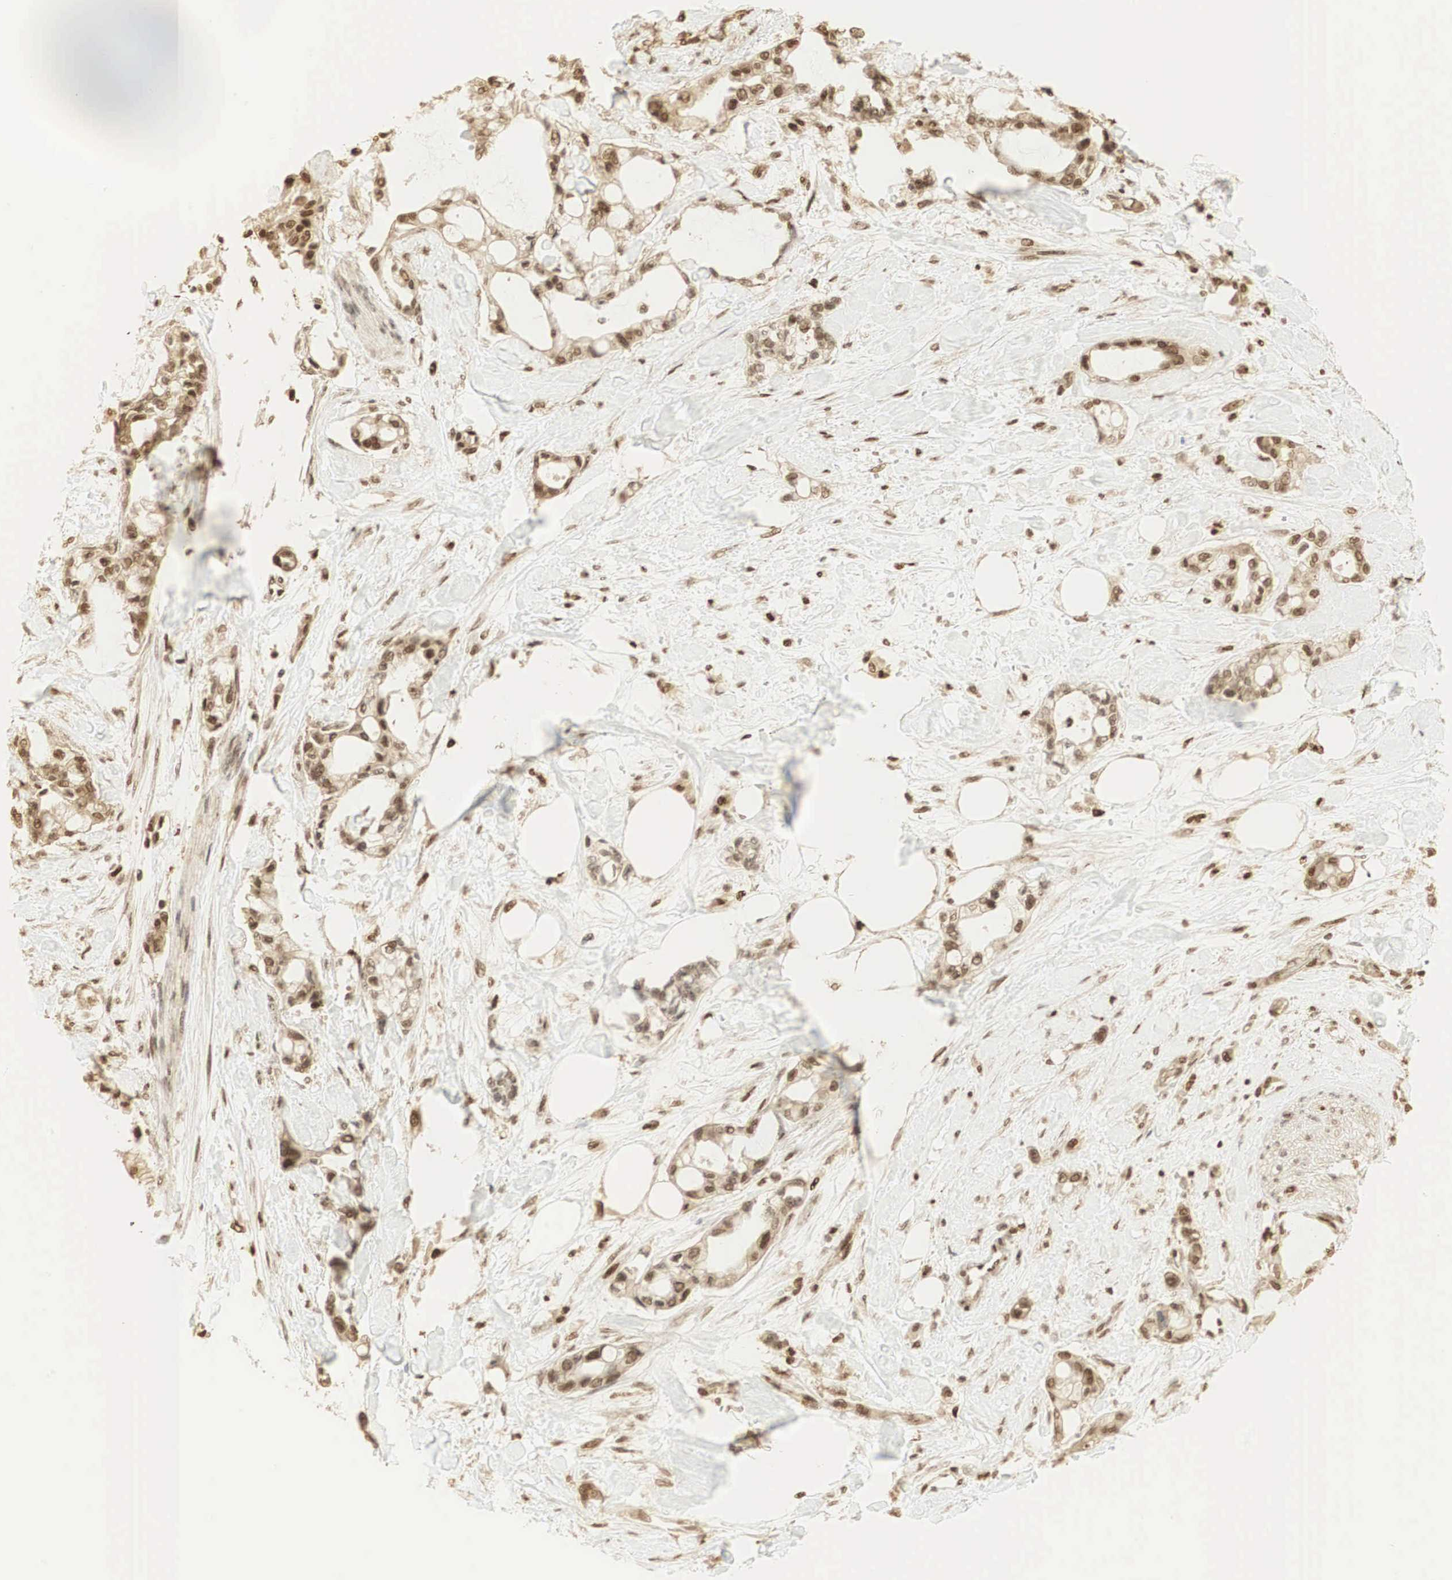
{"staining": {"intensity": "strong", "quantity": ">75%", "location": "cytoplasmic/membranous,nuclear"}, "tissue": "pancreatic cancer", "cell_type": "Tumor cells", "image_type": "cancer", "snomed": [{"axis": "morphology", "description": "Adenocarcinoma, NOS"}, {"axis": "topography", "description": "Pancreas"}], "caption": "This photomicrograph reveals immunohistochemistry (IHC) staining of pancreatic cancer, with high strong cytoplasmic/membranous and nuclear expression in approximately >75% of tumor cells.", "gene": "RNF113A", "patient": {"sex": "female", "age": 70}}